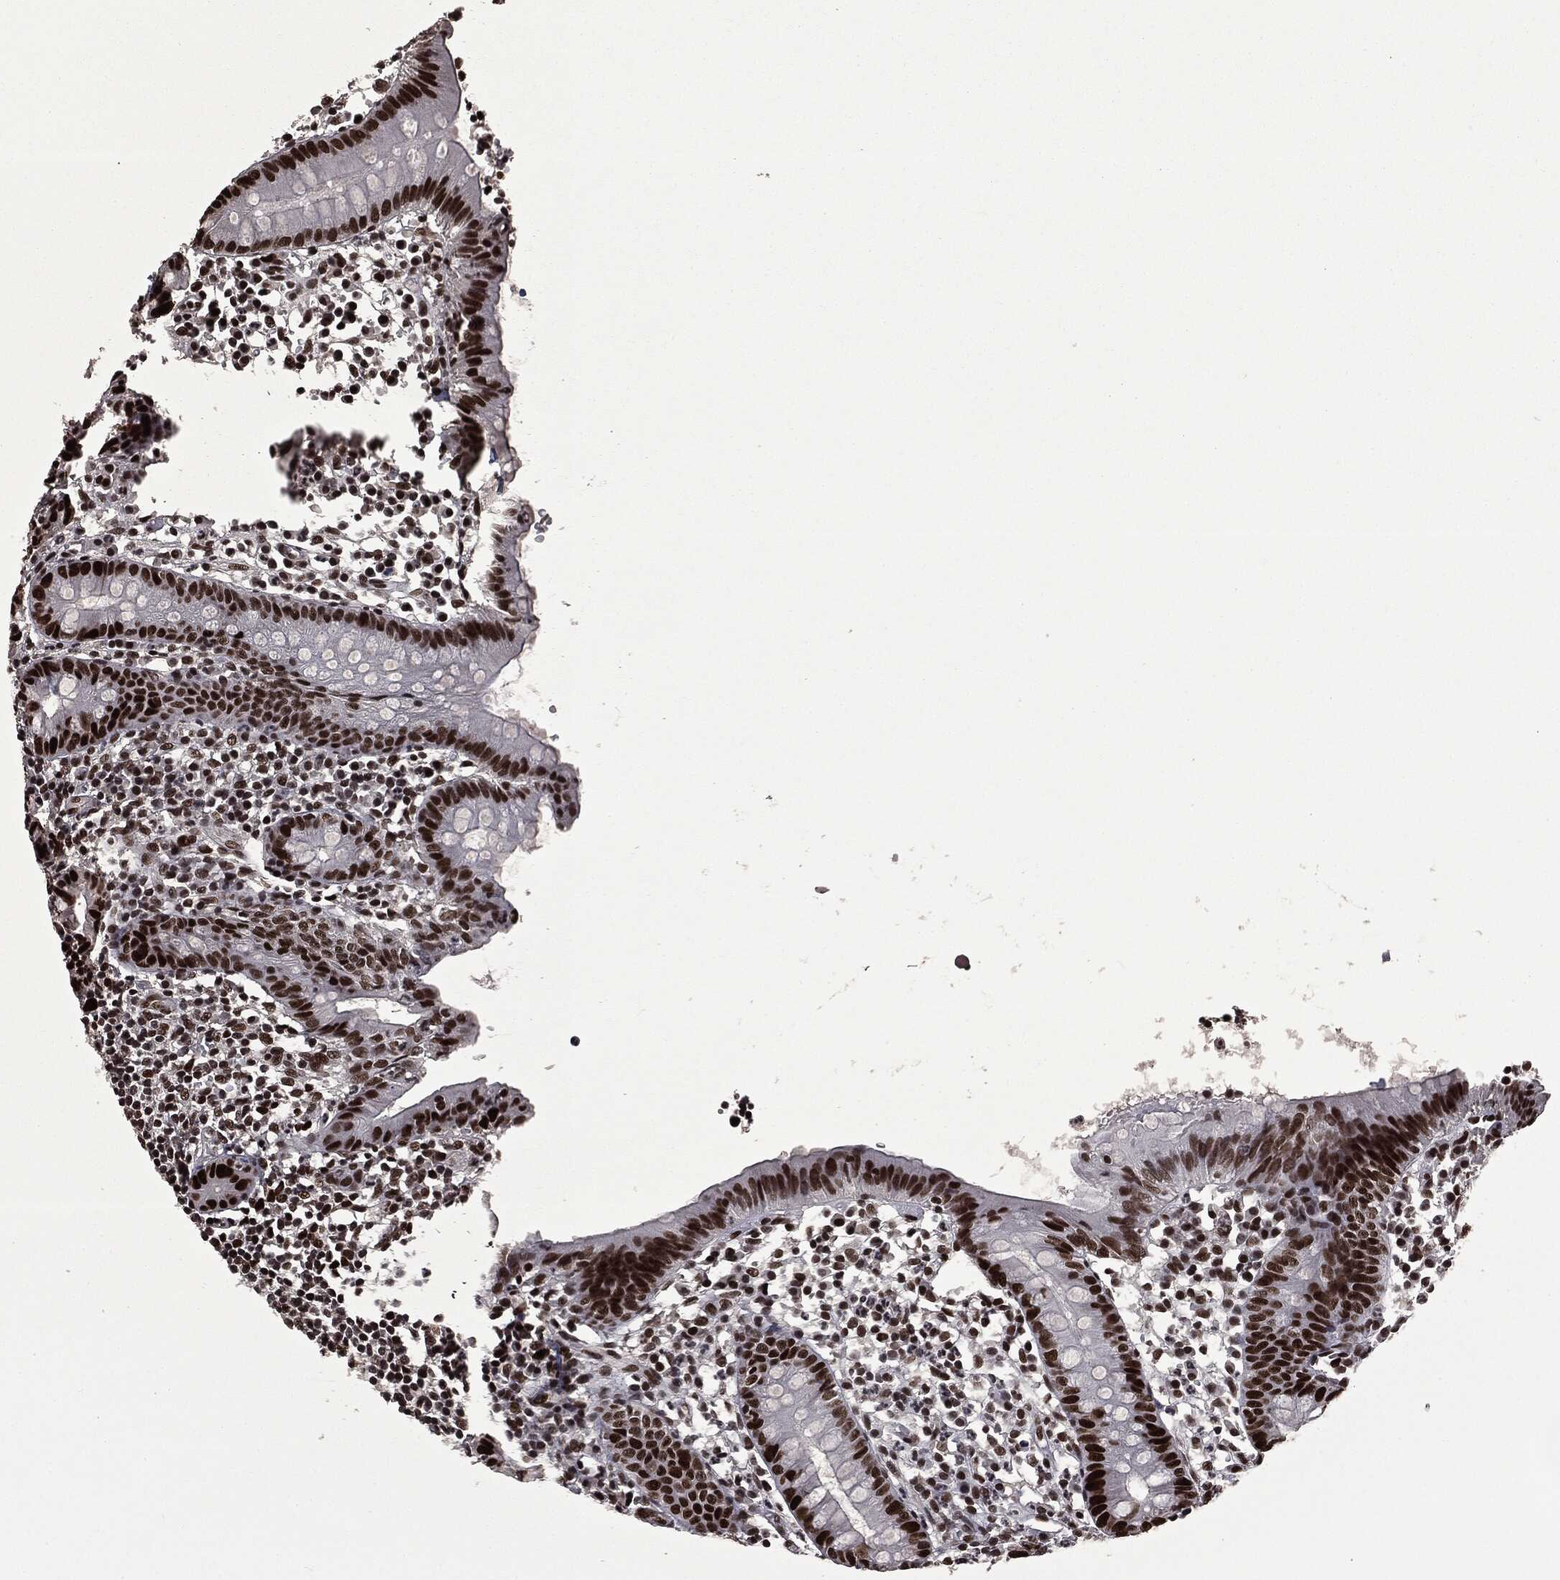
{"staining": {"intensity": "strong", "quantity": ">75%", "location": "nuclear"}, "tissue": "appendix", "cell_type": "Glandular cells", "image_type": "normal", "snomed": [{"axis": "morphology", "description": "Normal tissue, NOS"}, {"axis": "topography", "description": "Appendix"}], "caption": "IHC (DAB (3,3'-diaminobenzidine)) staining of normal appendix reveals strong nuclear protein positivity in approximately >75% of glandular cells. Nuclei are stained in blue.", "gene": "MSH2", "patient": {"sex": "female", "age": 40}}